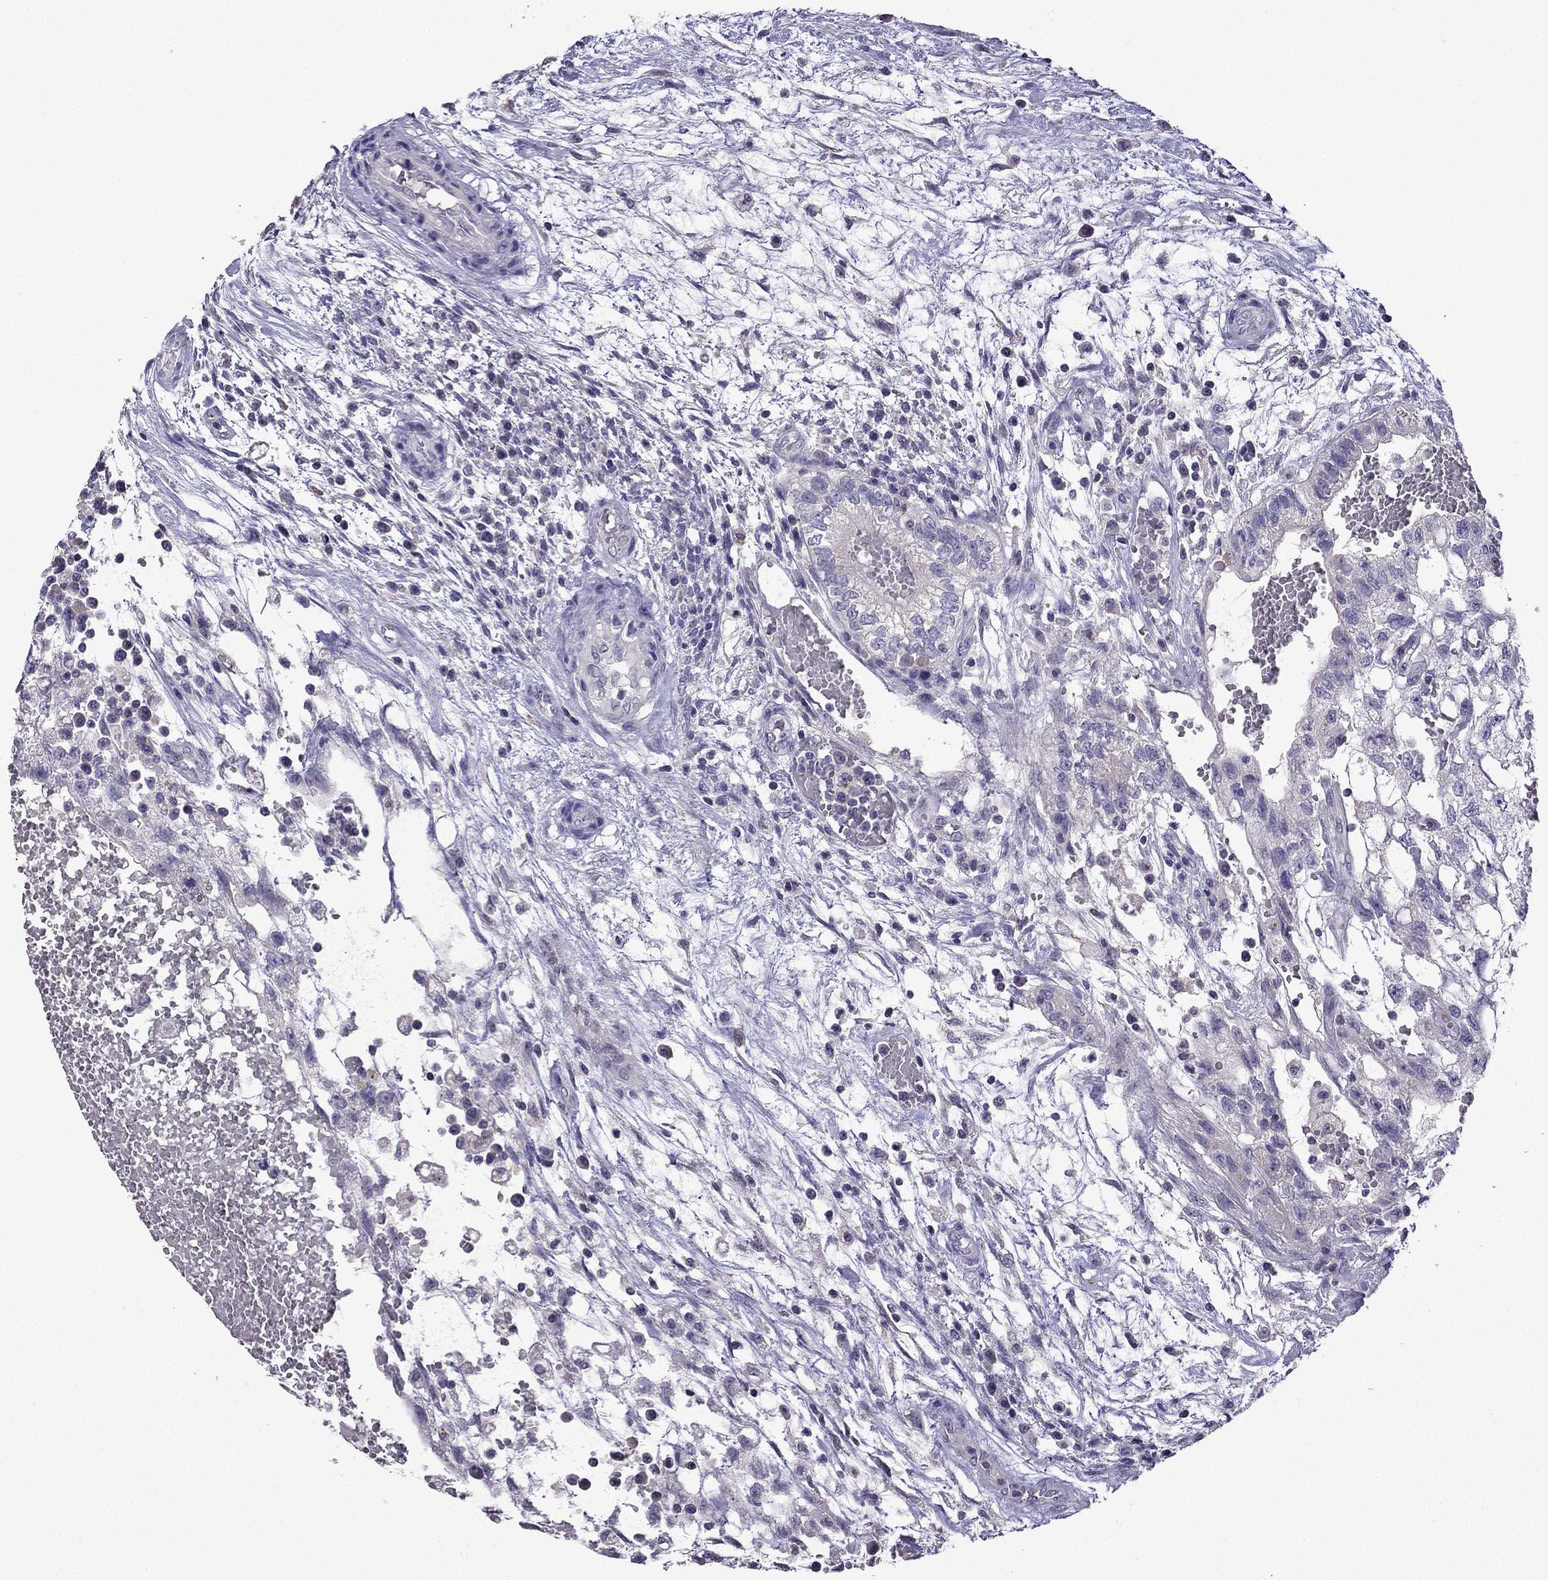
{"staining": {"intensity": "negative", "quantity": "none", "location": "none"}, "tissue": "testis cancer", "cell_type": "Tumor cells", "image_type": "cancer", "snomed": [{"axis": "morphology", "description": "Normal tissue, NOS"}, {"axis": "morphology", "description": "Carcinoma, Embryonal, NOS"}, {"axis": "topography", "description": "Testis"}, {"axis": "topography", "description": "Epididymis"}], "caption": "Immunohistochemistry (IHC) of human testis cancer shows no expression in tumor cells.", "gene": "TTN", "patient": {"sex": "male", "age": 32}}